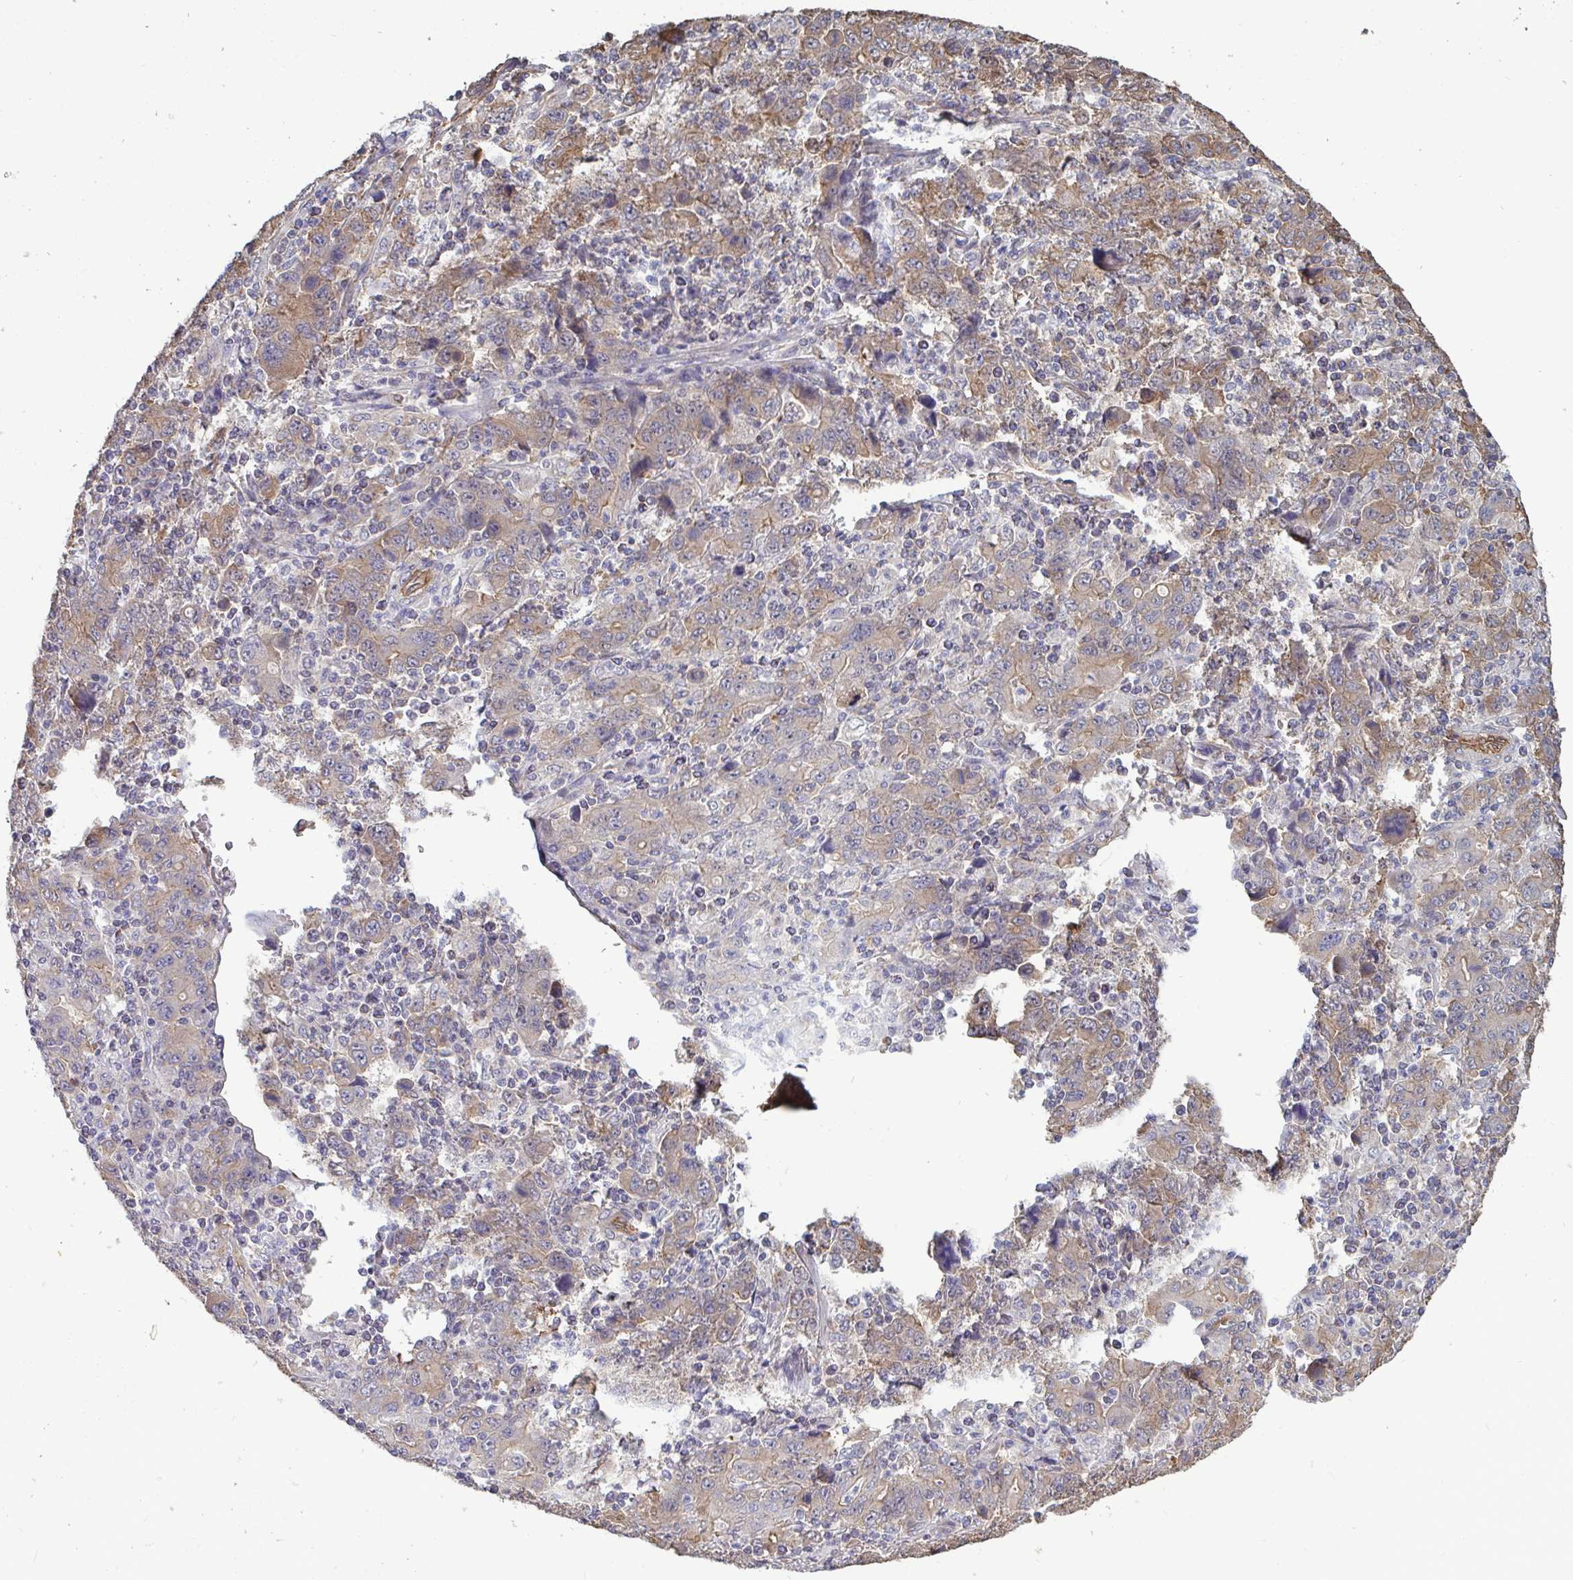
{"staining": {"intensity": "weak", "quantity": "25%-75%", "location": "cytoplasmic/membranous"}, "tissue": "stomach cancer", "cell_type": "Tumor cells", "image_type": "cancer", "snomed": [{"axis": "morphology", "description": "Adenocarcinoma, NOS"}, {"axis": "topography", "description": "Stomach, upper"}], "caption": "A brown stain highlights weak cytoplasmic/membranous staining of a protein in stomach adenocarcinoma tumor cells.", "gene": "ISCU", "patient": {"sex": "male", "age": 69}}